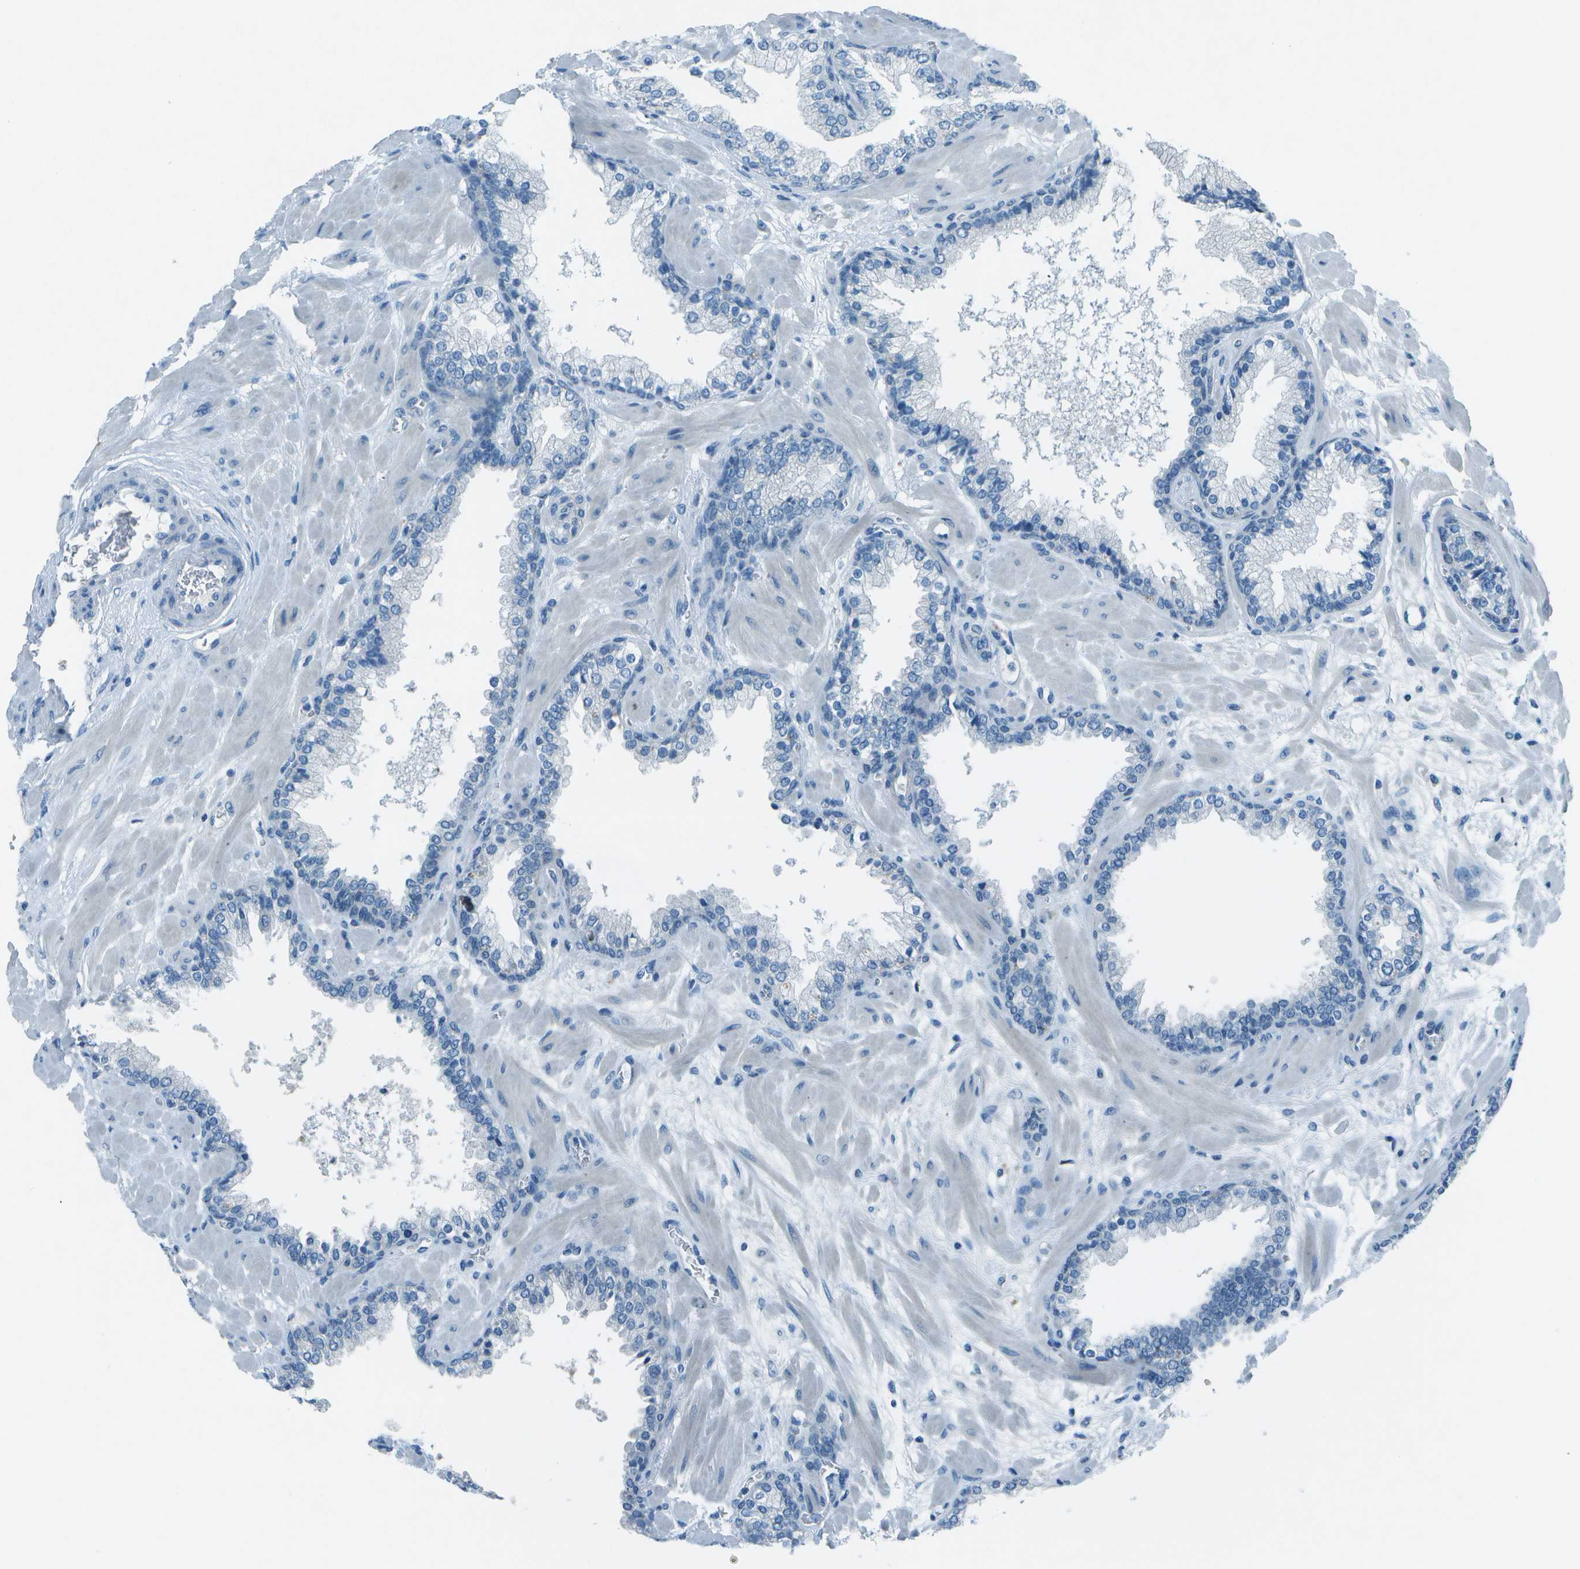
{"staining": {"intensity": "negative", "quantity": "none", "location": "none"}, "tissue": "prostate cancer", "cell_type": "Tumor cells", "image_type": "cancer", "snomed": [{"axis": "morphology", "description": "Adenocarcinoma, Low grade"}, {"axis": "topography", "description": "Prostate"}], "caption": "Human prostate cancer (adenocarcinoma (low-grade)) stained for a protein using IHC demonstrates no expression in tumor cells.", "gene": "FGF1", "patient": {"sex": "male", "age": 63}}